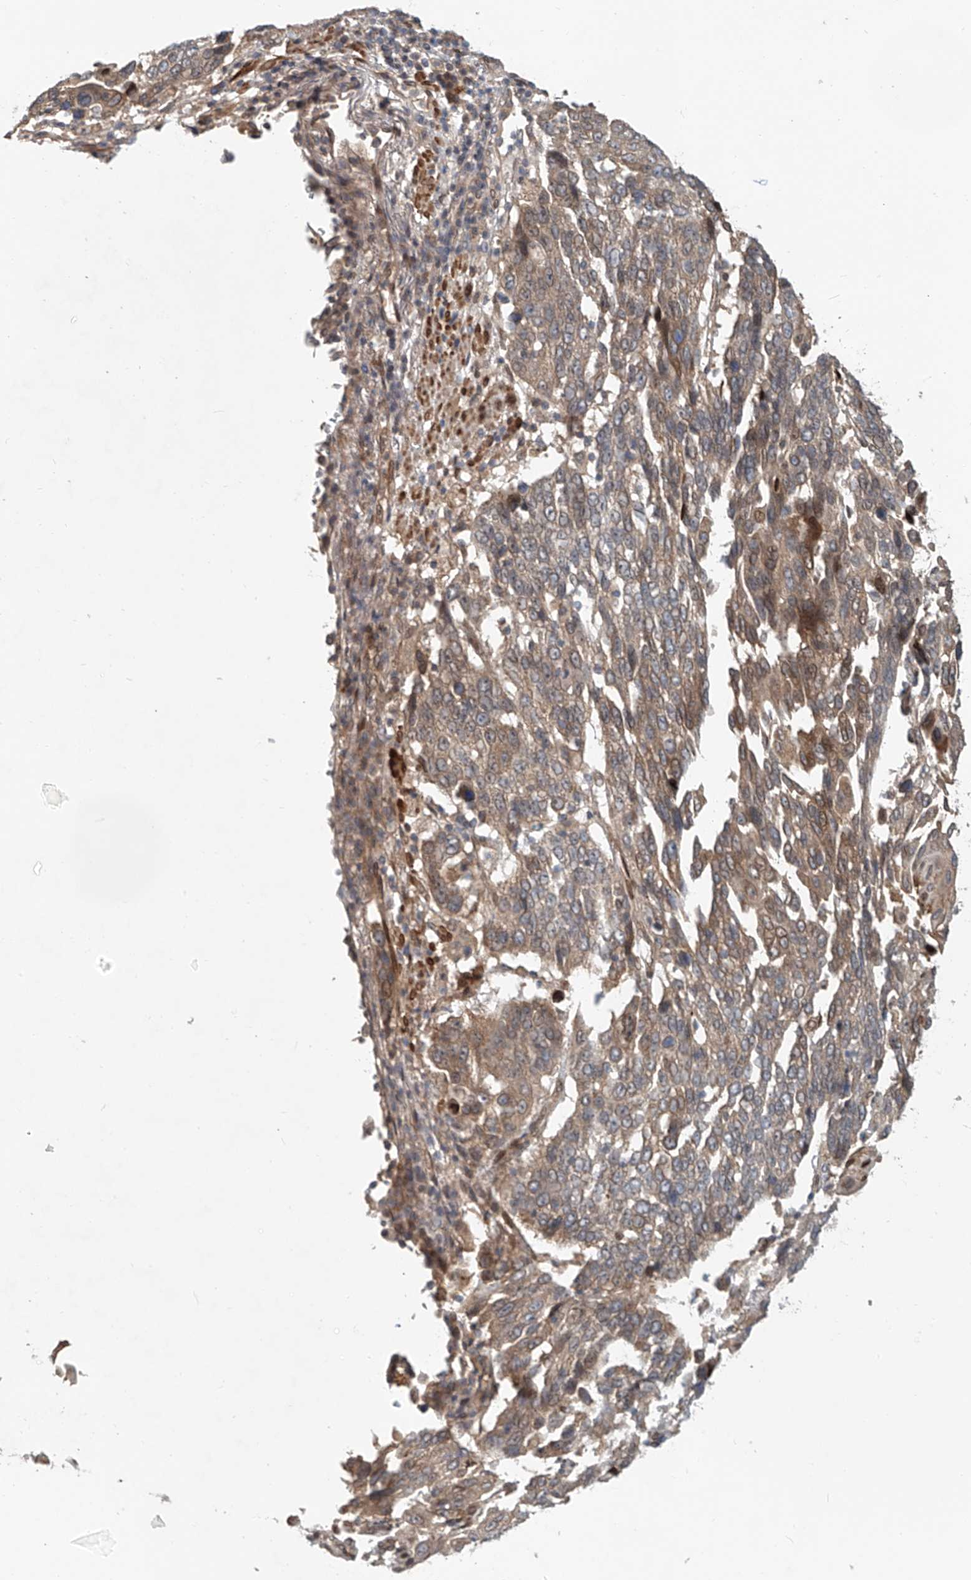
{"staining": {"intensity": "weak", "quantity": "25%-75%", "location": "cytoplasmic/membranous"}, "tissue": "lung cancer", "cell_type": "Tumor cells", "image_type": "cancer", "snomed": [{"axis": "morphology", "description": "Squamous cell carcinoma, NOS"}, {"axis": "topography", "description": "Lung"}], "caption": "About 25%-75% of tumor cells in human lung cancer (squamous cell carcinoma) demonstrate weak cytoplasmic/membranous protein staining as visualized by brown immunohistochemical staining.", "gene": "SASH1", "patient": {"sex": "male", "age": 66}}